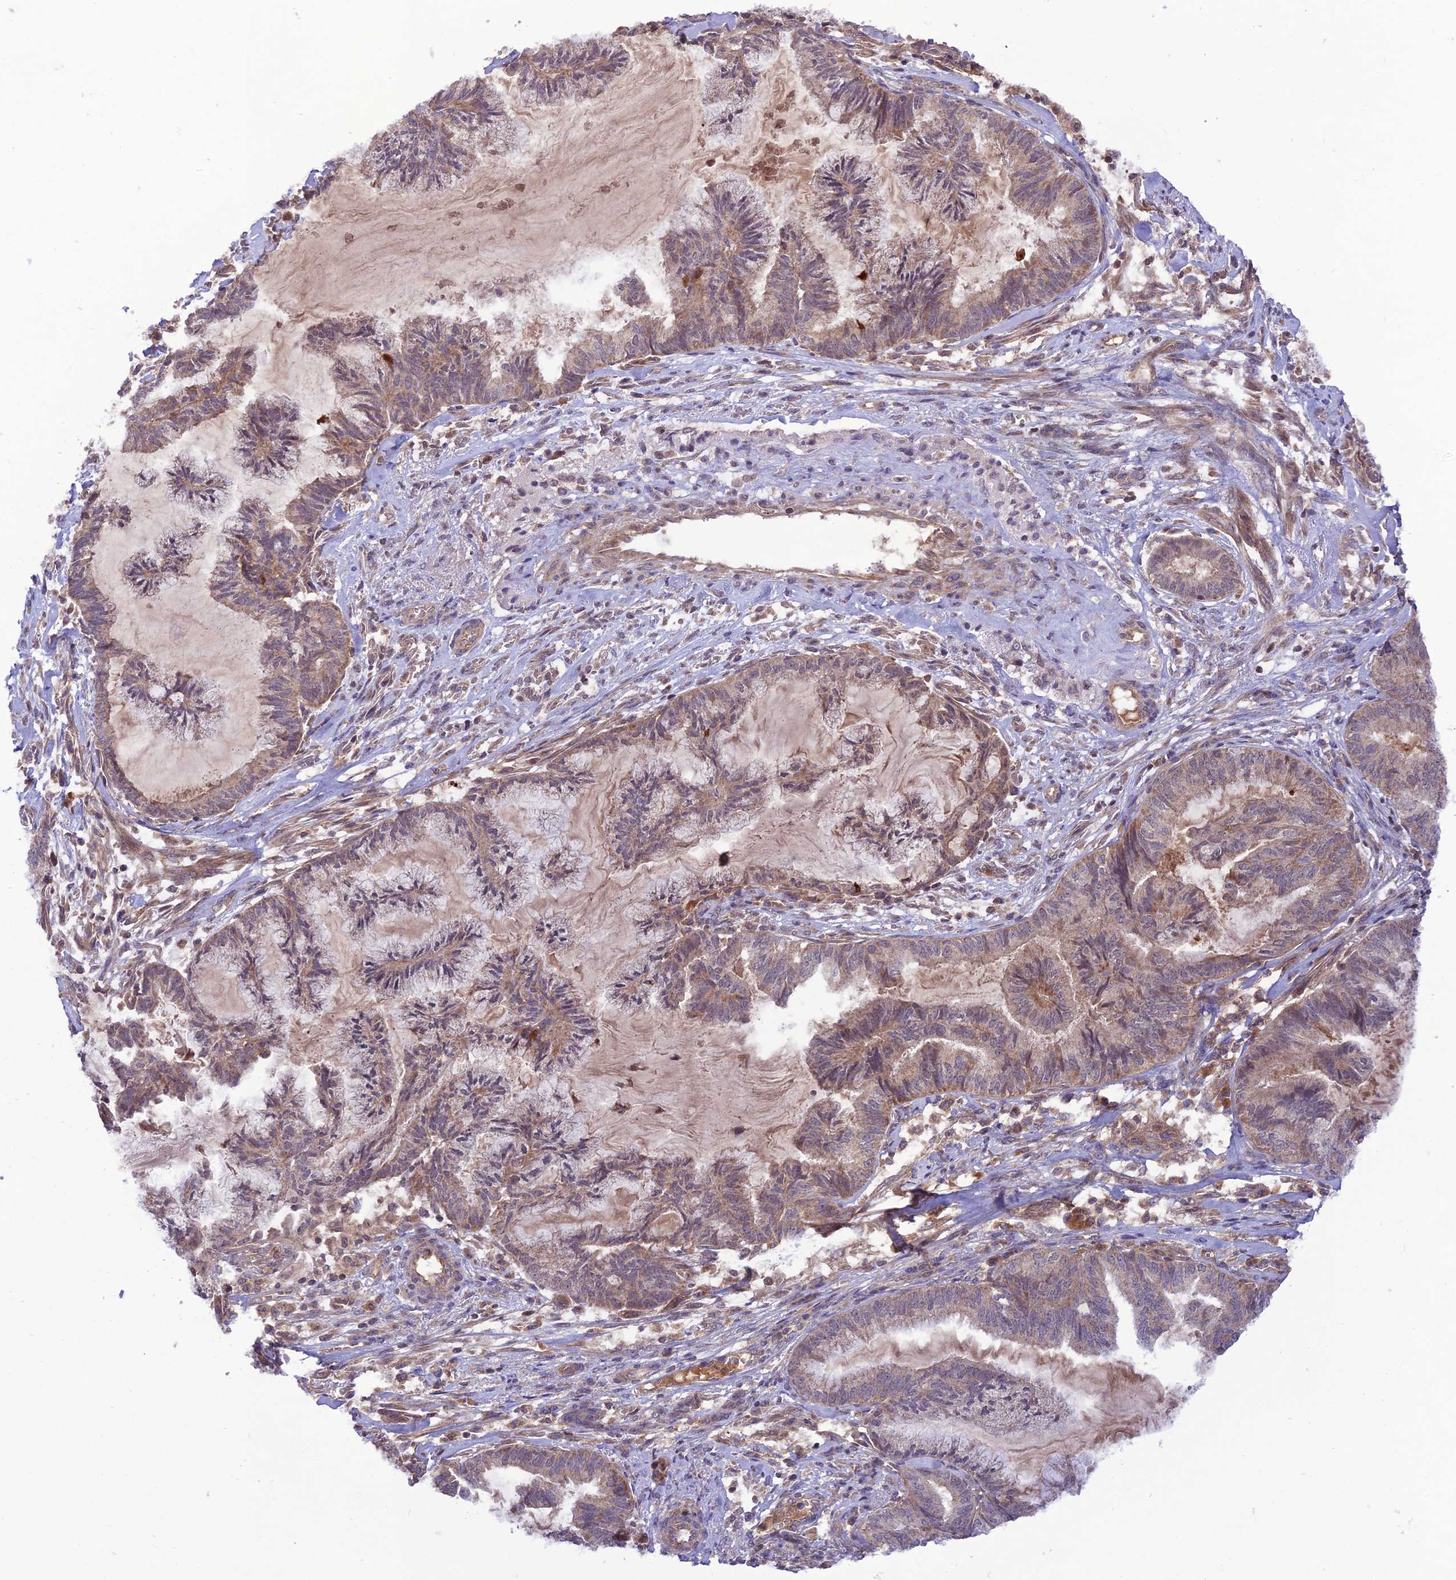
{"staining": {"intensity": "weak", "quantity": "<25%", "location": "cytoplasmic/membranous"}, "tissue": "endometrial cancer", "cell_type": "Tumor cells", "image_type": "cancer", "snomed": [{"axis": "morphology", "description": "Adenocarcinoma, NOS"}, {"axis": "topography", "description": "Endometrium"}], "caption": "Endometrial adenocarcinoma was stained to show a protein in brown. There is no significant positivity in tumor cells.", "gene": "NDUFC1", "patient": {"sex": "female", "age": 86}}